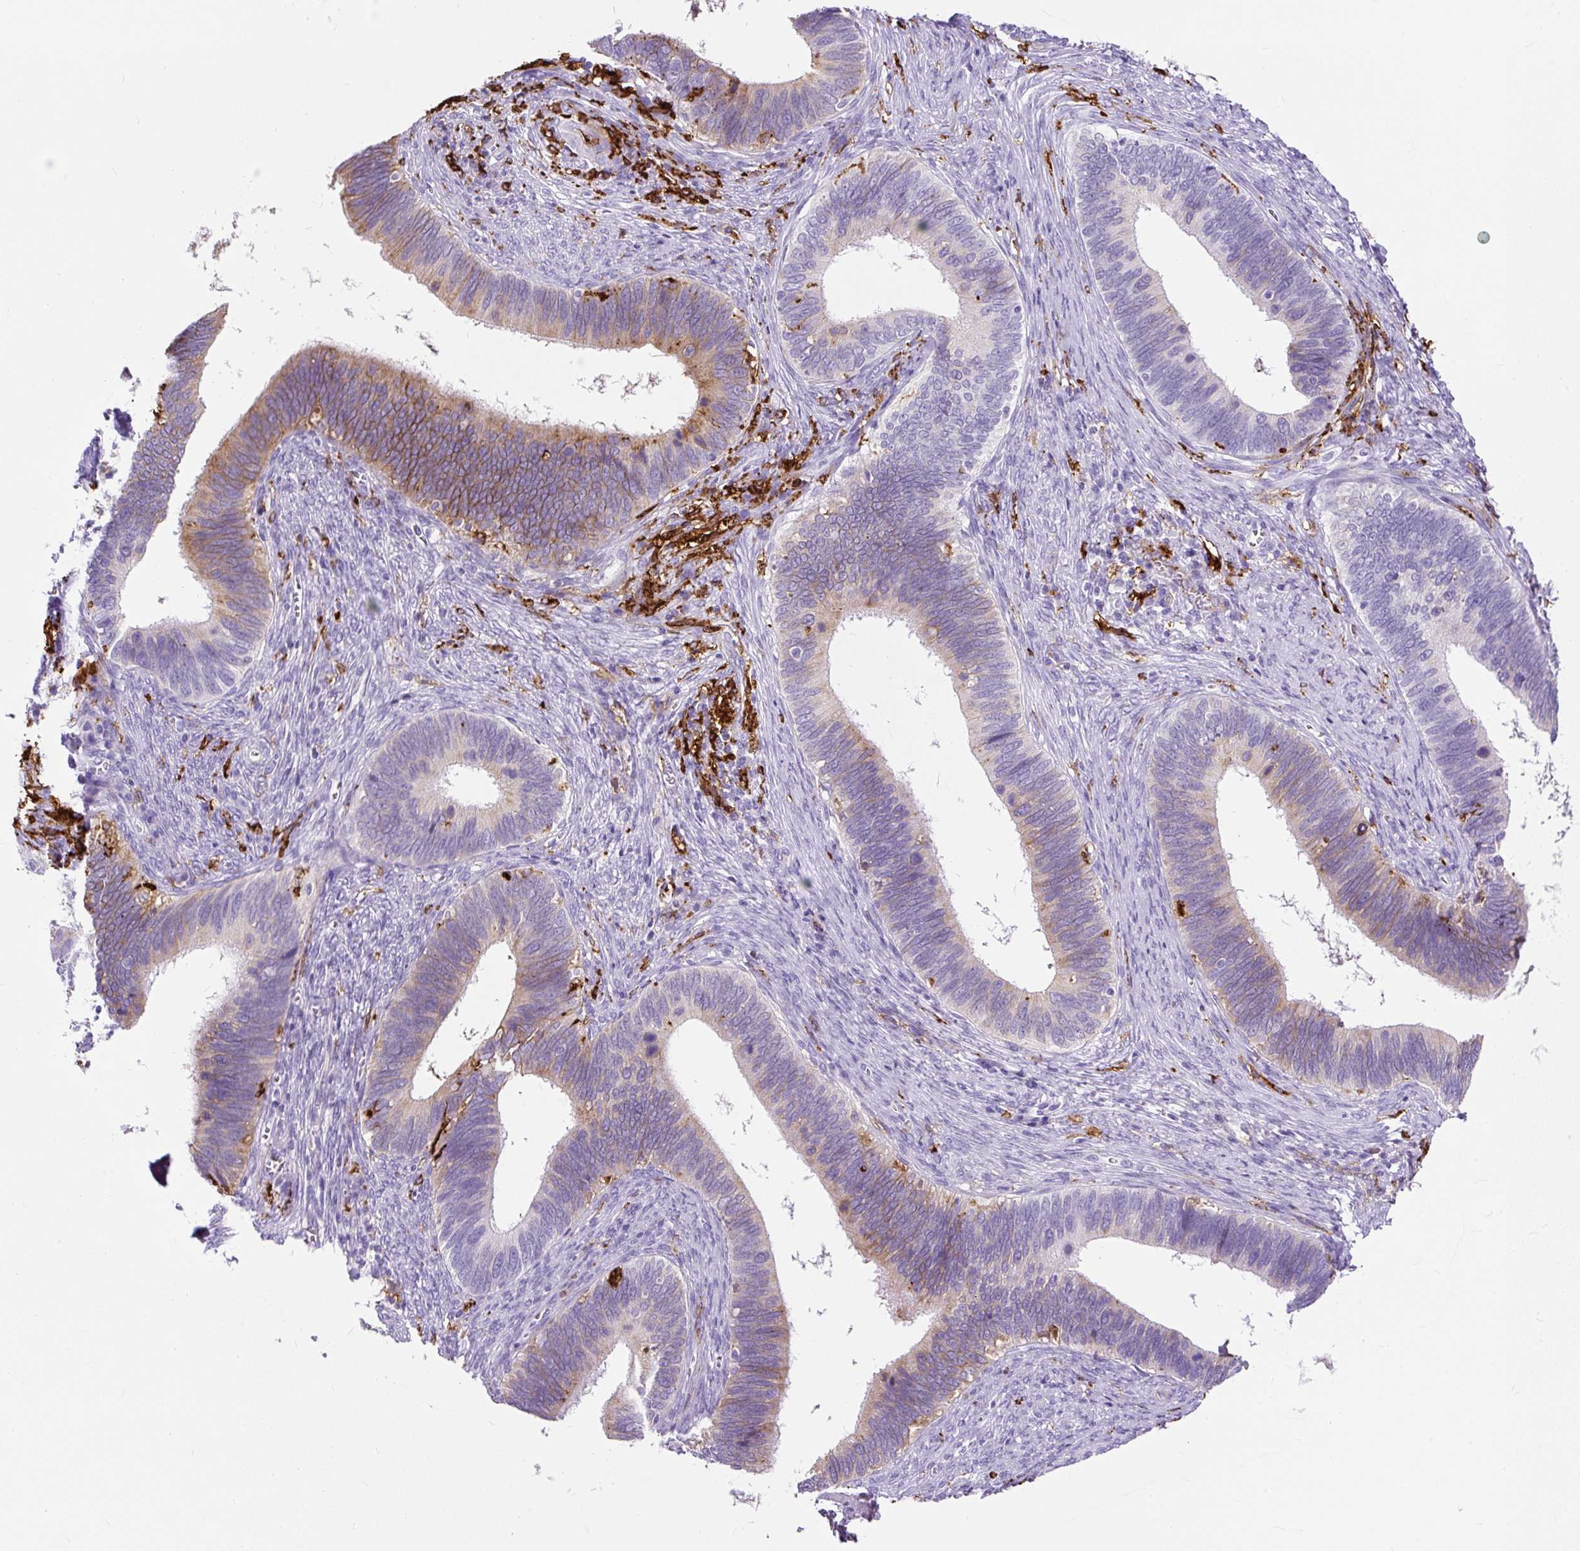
{"staining": {"intensity": "moderate", "quantity": "25%-75%", "location": "cytoplasmic/membranous"}, "tissue": "cervical cancer", "cell_type": "Tumor cells", "image_type": "cancer", "snomed": [{"axis": "morphology", "description": "Adenocarcinoma, NOS"}, {"axis": "topography", "description": "Cervix"}], "caption": "Immunohistochemical staining of human cervical cancer (adenocarcinoma) shows medium levels of moderate cytoplasmic/membranous staining in about 25%-75% of tumor cells. The protein of interest is stained brown, and the nuclei are stained in blue (DAB IHC with brightfield microscopy, high magnification).", "gene": "HLA-DRA", "patient": {"sex": "female", "age": 42}}